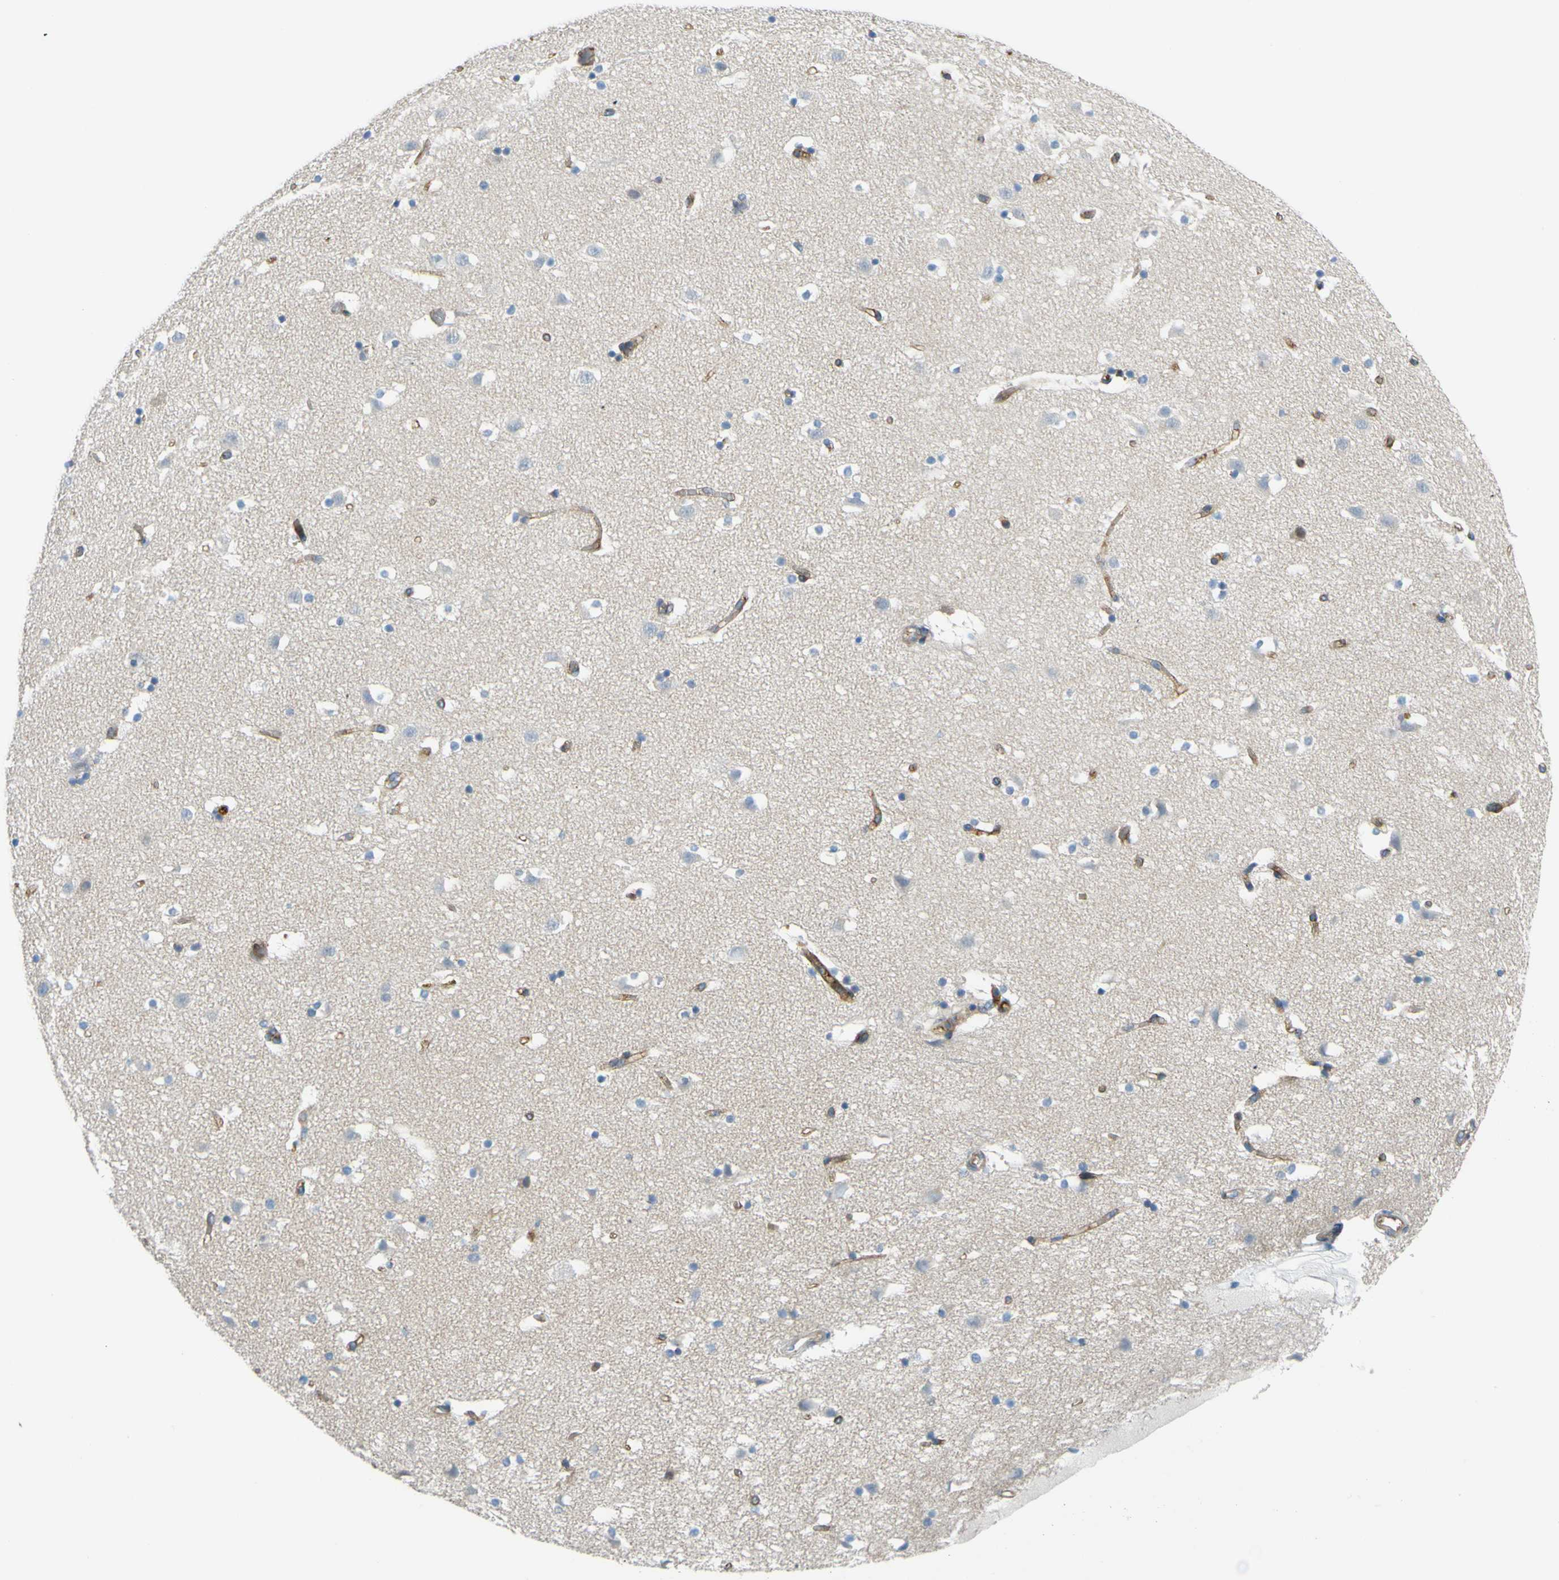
{"staining": {"intensity": "weak", "quantity": "<25%", "location": "cytoplasmic/membranous"}, "tissue": "caudate", "cell_type": "Glial cells", "image_type": "normal", "snomed": [{"axis": "morphology", "description": "Normal tissue, NOS"}, {"axis": "topography", "description": "Lateral ventricle wall"}], "caption": "High magnification brightfield microscopy of benign caudate stained with DAB (3,3'-diaminobenzidine) (brown) and counterstained with hematoxylin (blue): glial cells show no significant positivity.", "gene": "ARHGAP1", "patient": {"sex": "male", "age": 45}}